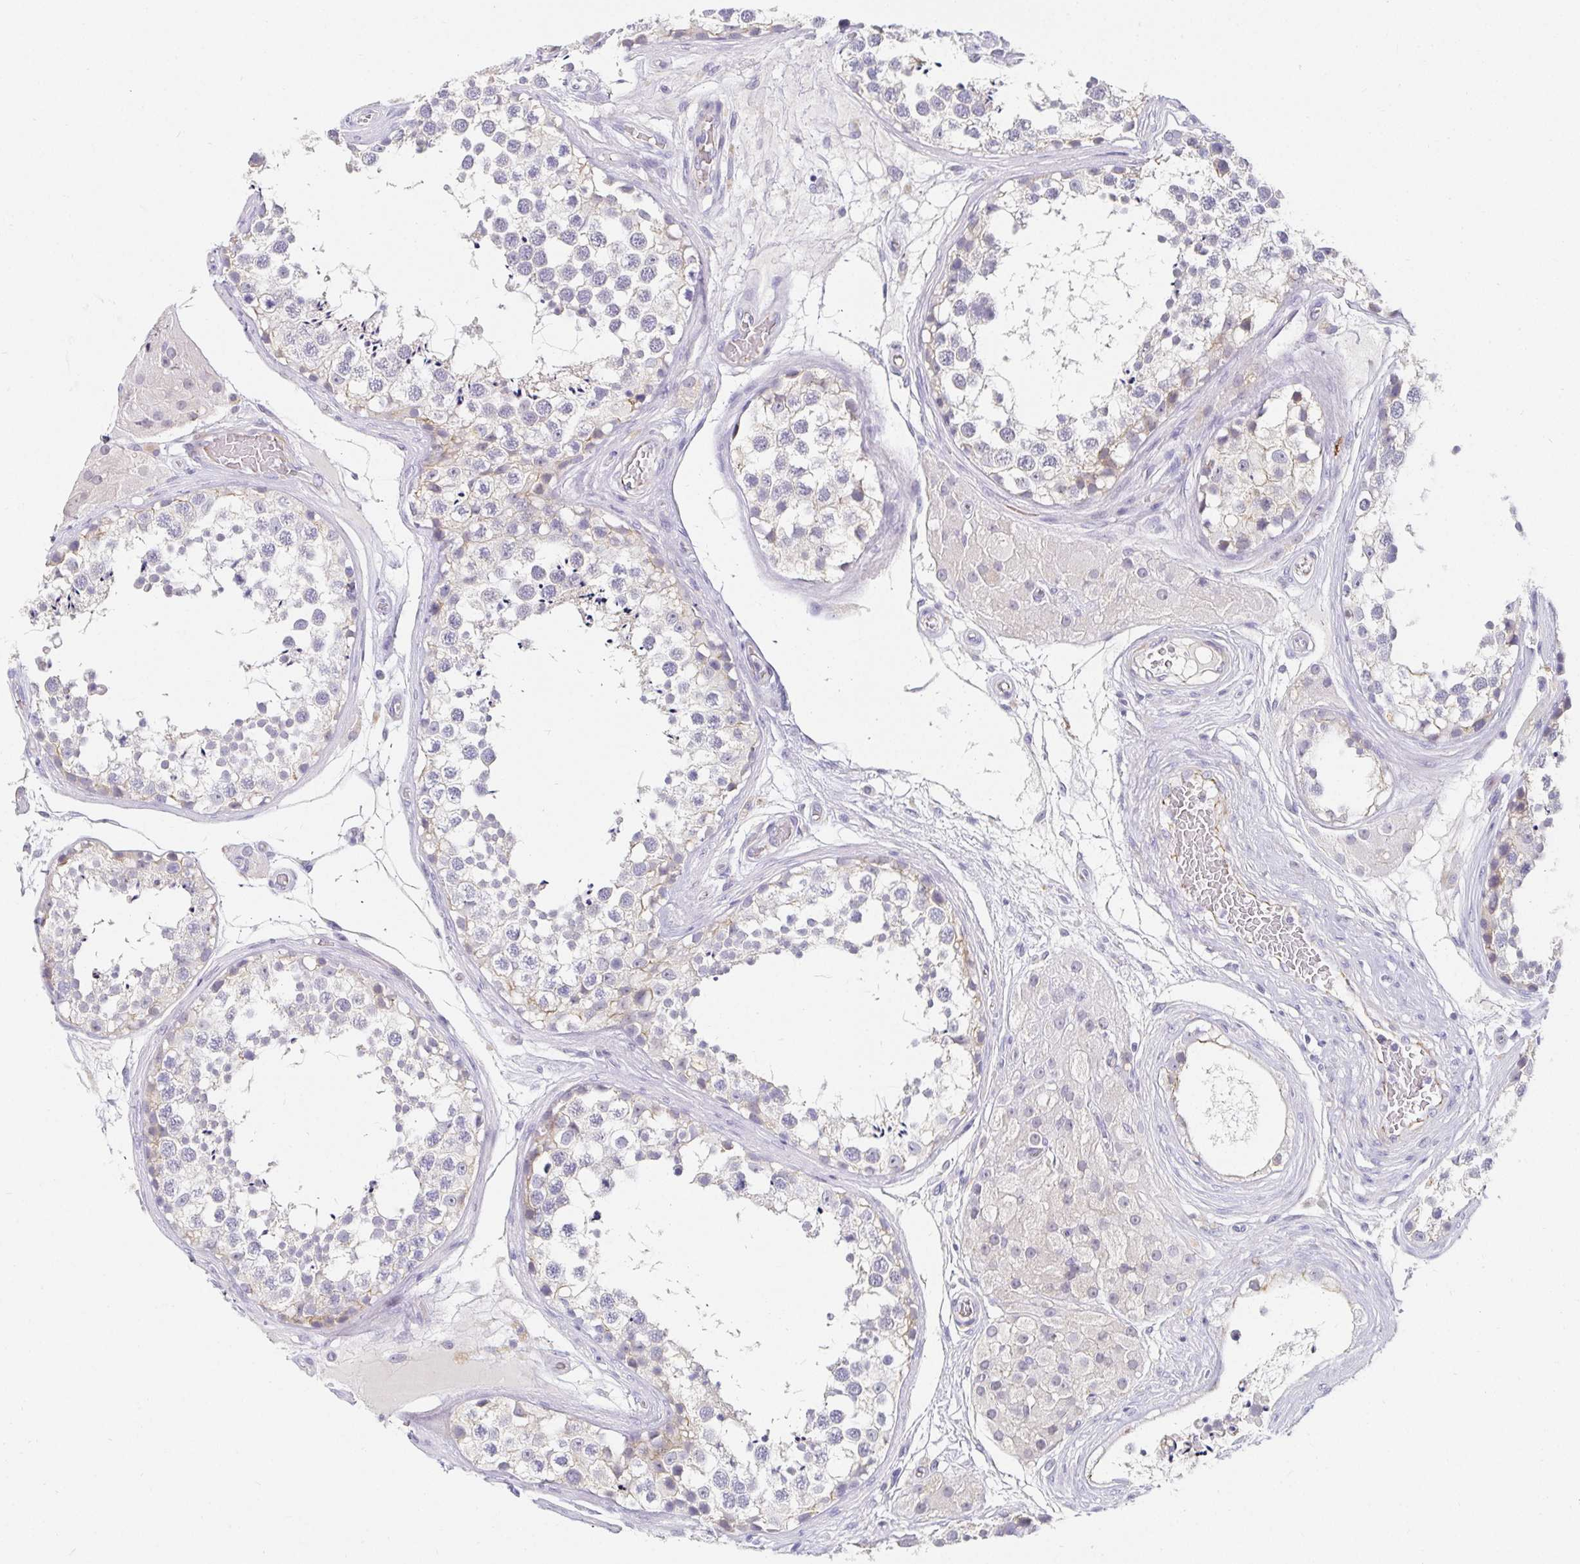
{"staining": {"intensity": "weak", "quantity": "<25%", "location": "cytoplasmic/membranous"}, "tissue": "testis", "cell_type": "Cells in seminiferous ducts", "image_type": "normal", "snomed": [{"axis": "morphology", "description": "Normal tissue, NOS"}, {"axis": "morphology", "description": "Seminoma, NOS"}, {"axis": "topography", "description": "Testis"}], "caption": "Cells in seminiferous ducts are negative for brown protein staining in unremarkable testis. The staining was performed using DAB to visualize the protein expression in brown, while the nuclei were stained in blue with hematoxylin (Magnification: 20x).", "gene": "PDX1", "patient": {"sex": "male", "age": 65}}